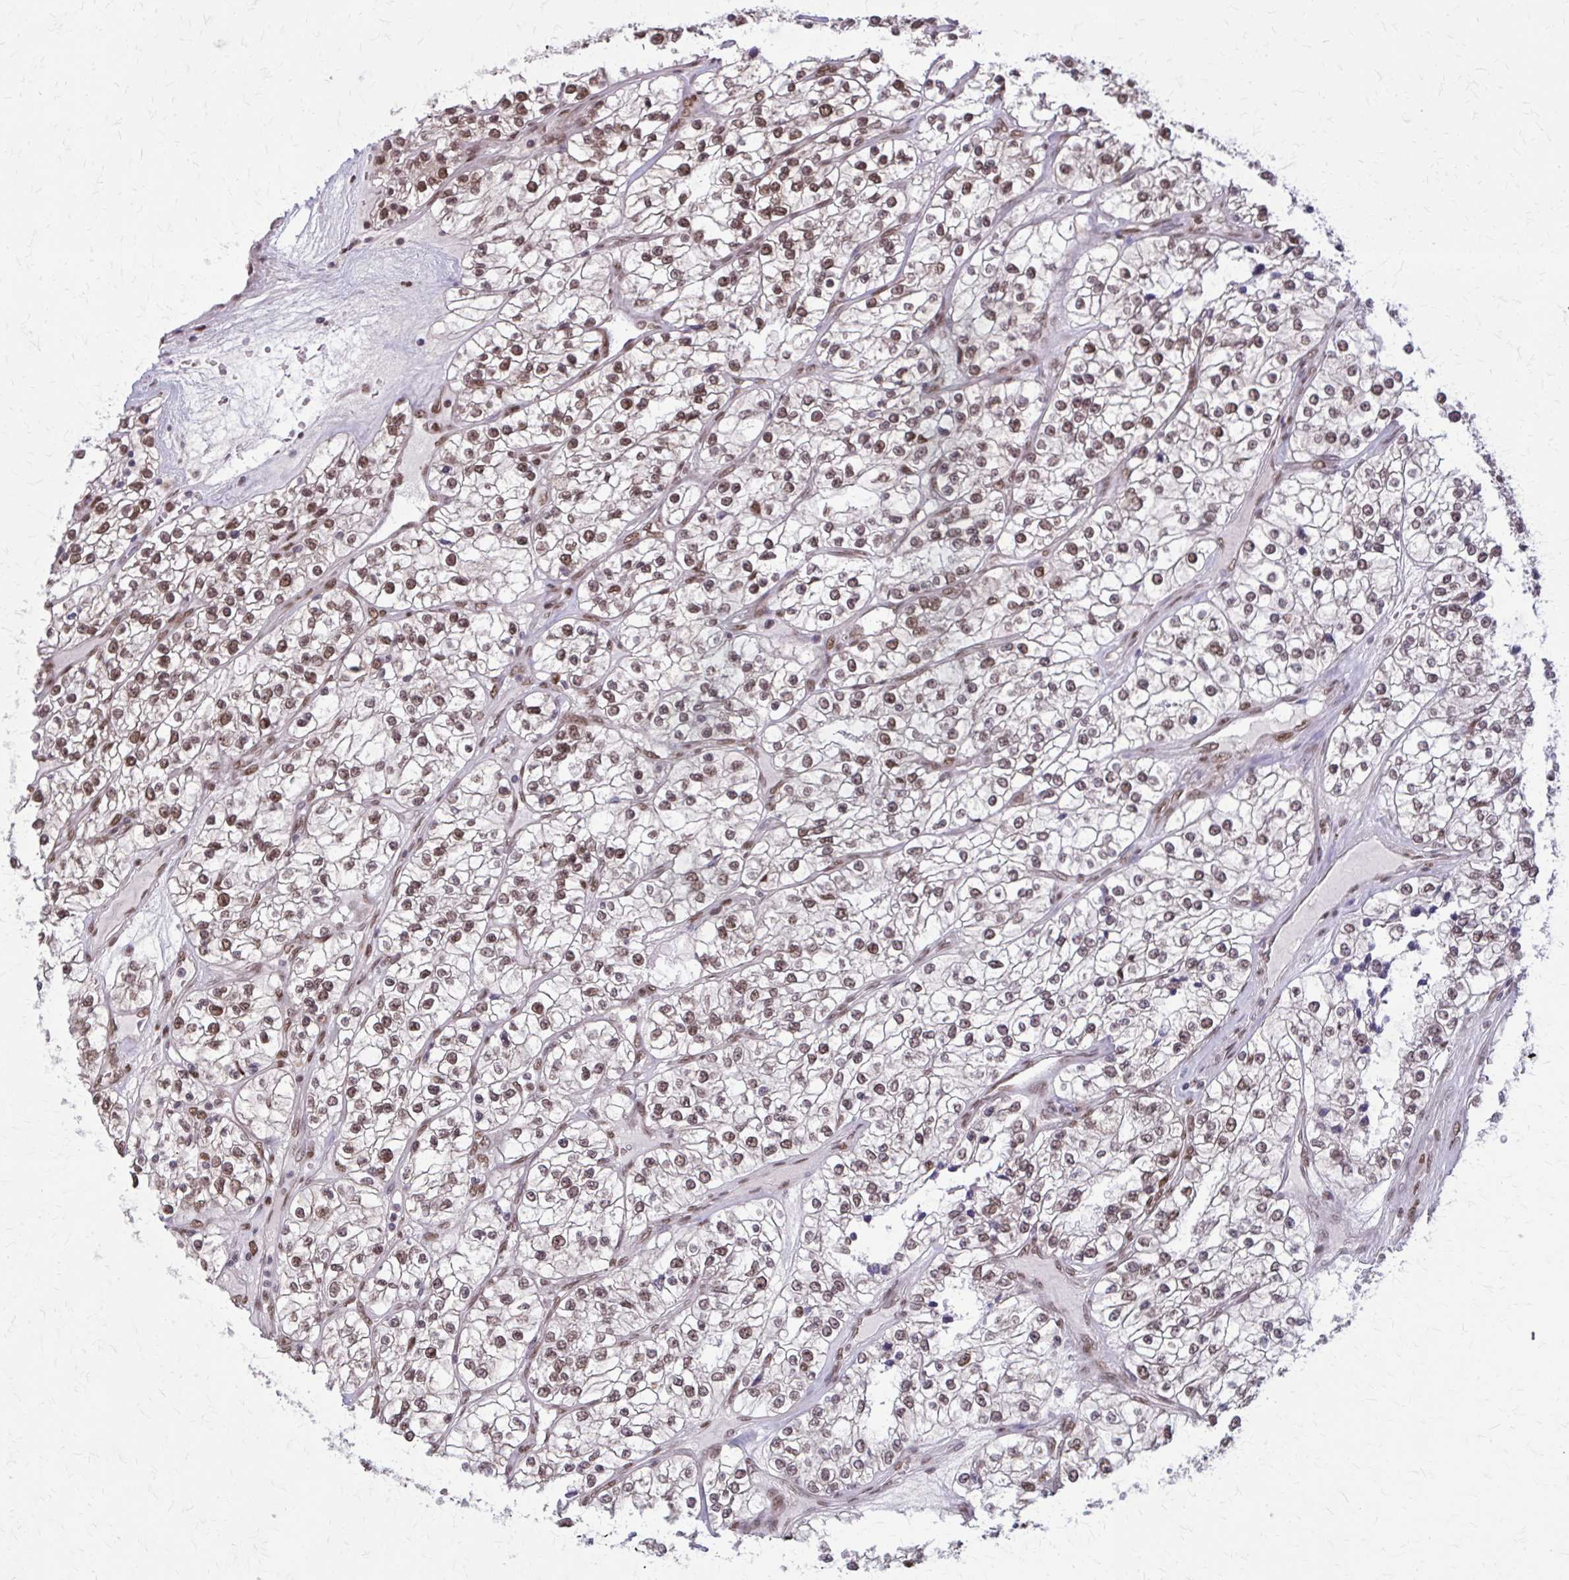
{"staining": {"intensity": "moderate", "quantity": "25%-75%", "location": "nuclear"}, "tissue": "renal cancer", "cell_type": "Tumor cells", "image_type": "cancer", "snomed": [{"axis": "morphology", "description": "Adenocarcinoma, NOS"}, {"axis": "topography", "description": "Kidney"}], "caption": "Tumor cells show medium levels of moderate nuclear staining in about 25%-75% of cells in human renal cancer. (brown staining indicates protein expression, while blue staining denotes nuclei).", "gene": "TTF1", "patient": {"sex": "female", "age": 57}}